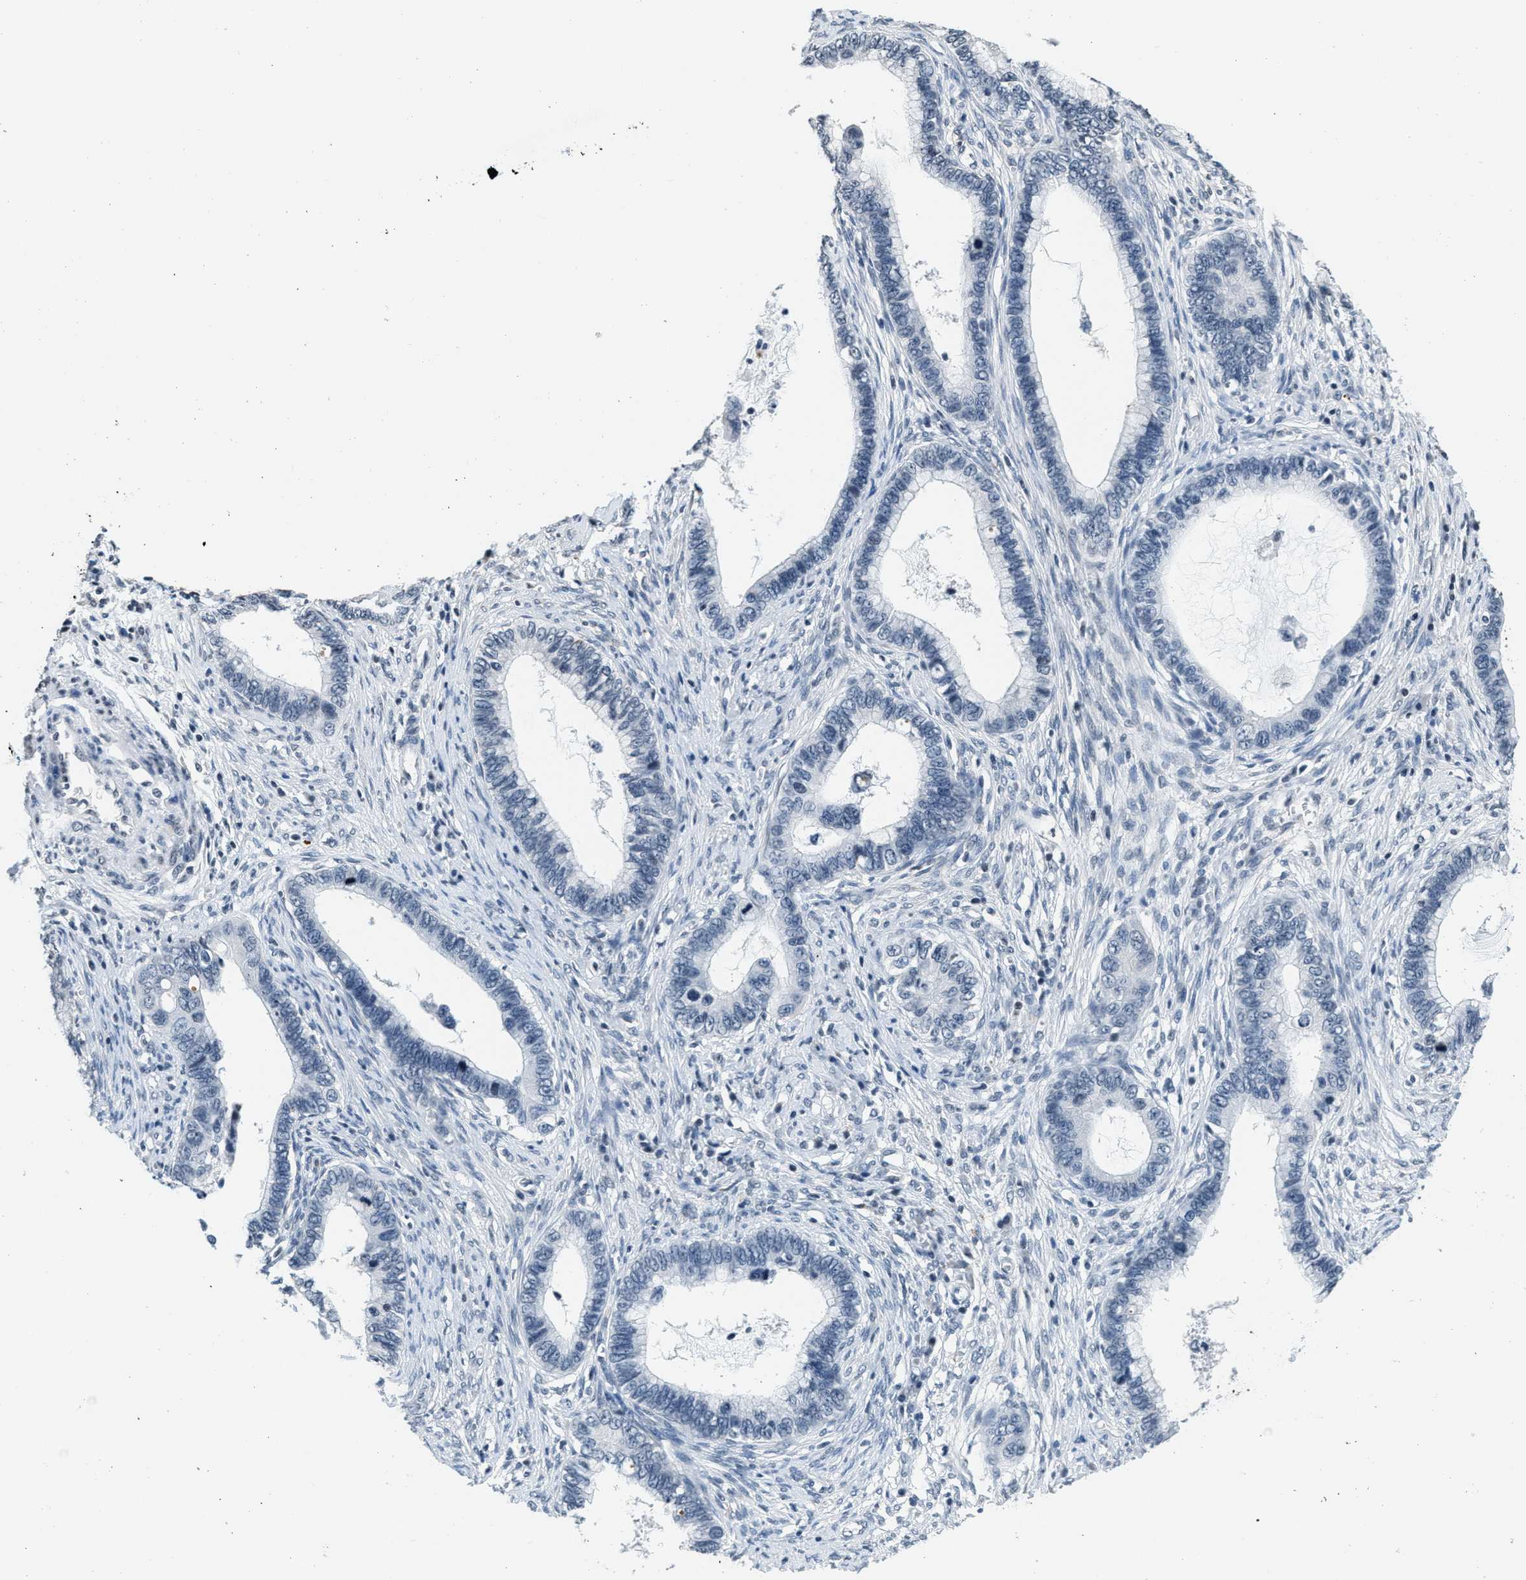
{"staining": {"intensity": "negative", "quantity": "none", "location": "none"}, "tissue": "cervical cancer", "cell_type": "Tumor cells", "image_type": "cancer", "snomed": [{"axis": "morphology", "description": "Adenocarcinoma, NOS"}, {"axis": "topography", "description": "Cervix"}], "caption": "Human adenocarcinoma (cervical) stained for a protein using immunohistochemistry (IHC) exhibits no staining in tumor cells.", "gene": "CA4", "patient": {"sex": "female", "age": 44}}